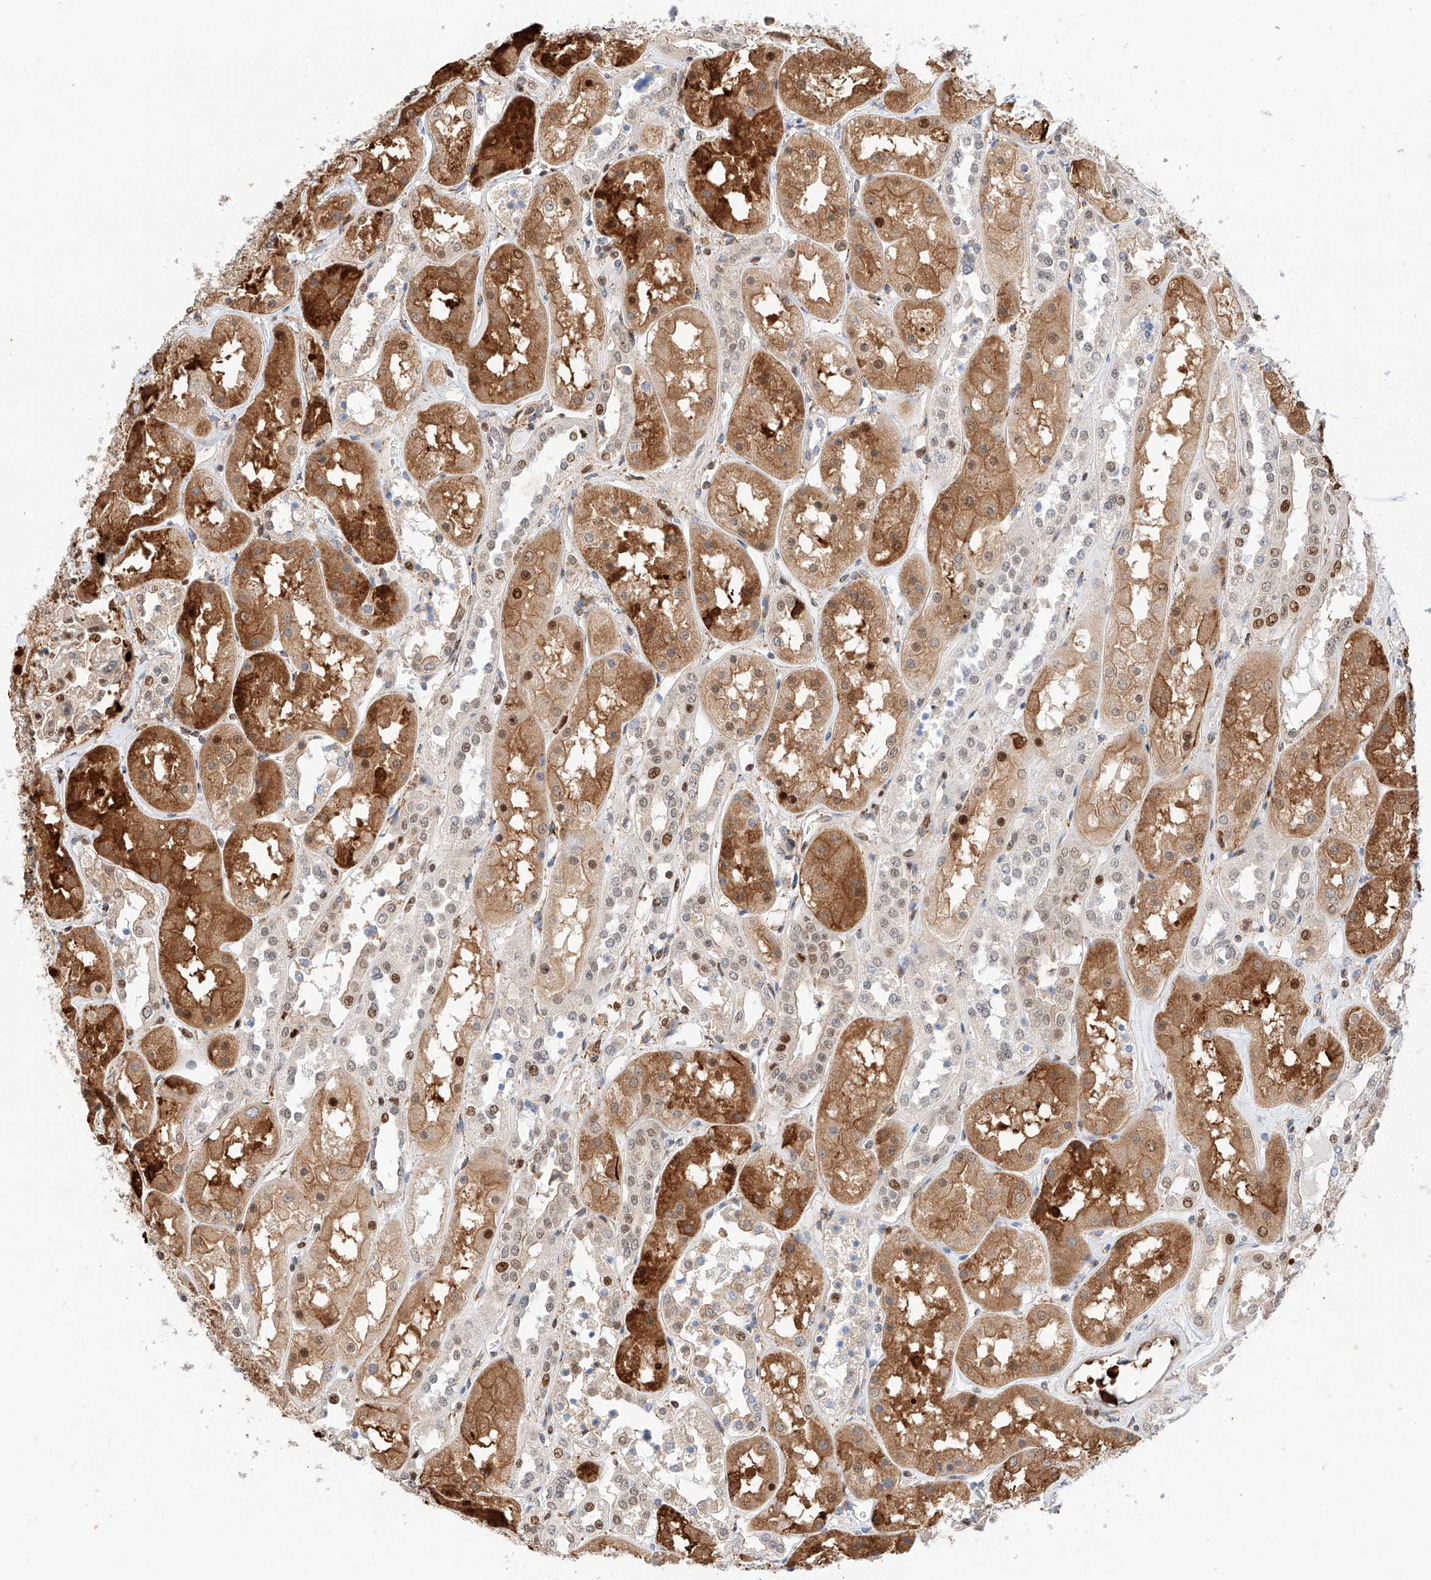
{"staining": {"intensity": "moderate", "quantity": "25%-75%", "location": "nuclear"}, "tissue": "kidney", "cell_type": "Cells in glomeruli", "image_type": "normal", "snomed": [{"axis": "morphology", "description": "Normal tissue, NOS"}, {"axis": "topography", "description": "Kidney"}], "caption": "DAB immunohistochemical staining of unremarkable kidney demonstrates moderate nuclear protein staining in about 25%-75% of cells in glomeruli. (DAB = brown stain, brightfield microscopy at high magnification).", "gene": "HDAC9", "patient": {"sex": "male", "age": 70}}